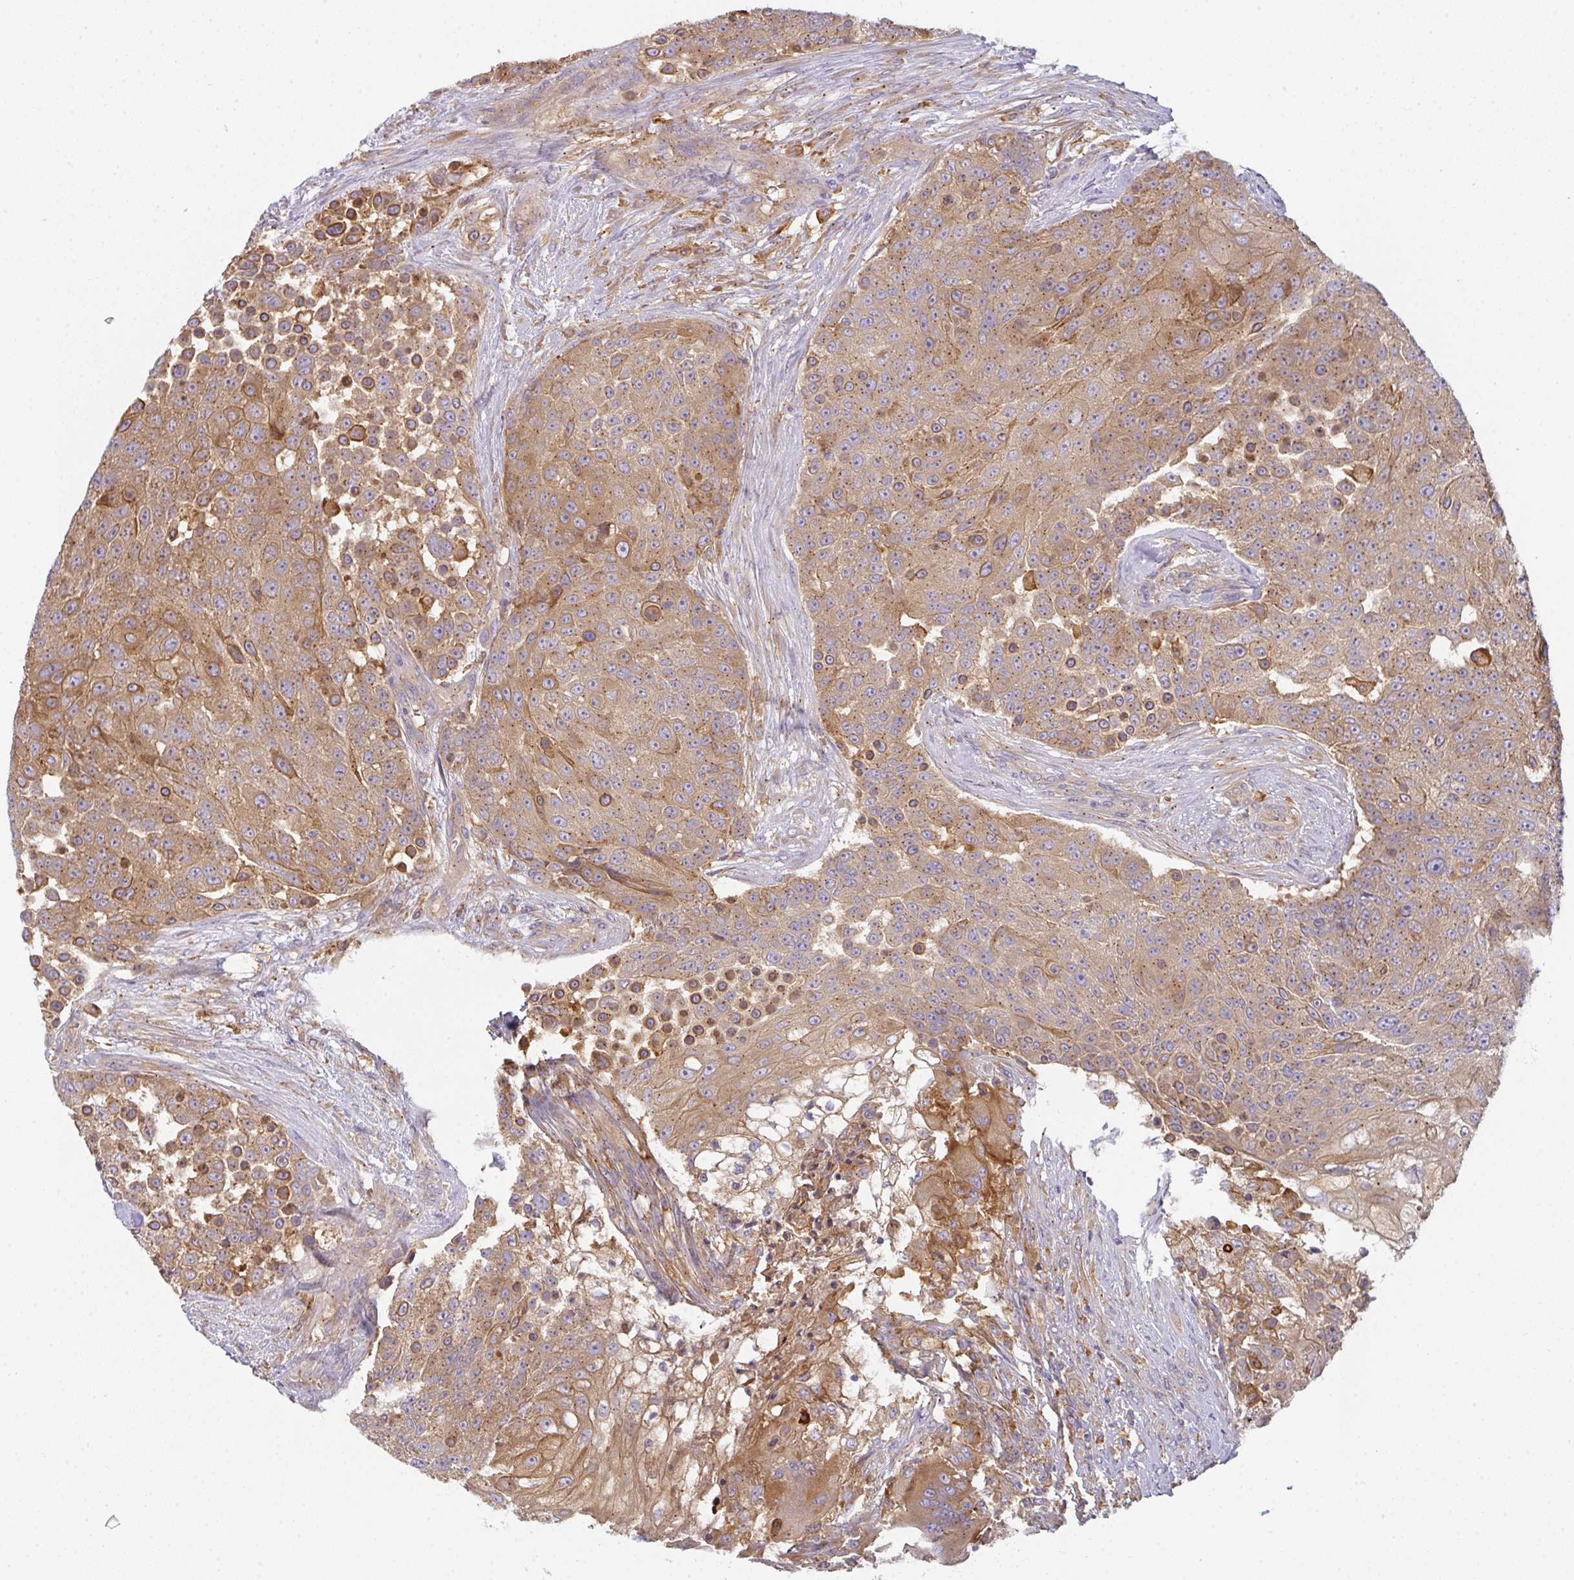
{"staining": {"intensity": "moderate", "quantity": ">75%", "location": "cytoplasmic/membranous"}, "tissue": "urothelial cancer", "cell_type": "Tumor cells", "image_type": "cancer", "snomed": [{"axis": "morphology", "description": "Urothelial carcinoma, High grade"}, {"axis": "topography", "description": "Urinary bladder"}], "caption": "High-magnification brightfield microscopy of urothelial carcinoma (high-grade) stained with DAB (brown) and counterstained with hematoxylin (blue). tumor cells exhibit moderate cytoplasmic/membranous staining is identified in about>75% of cells.", "gene": "SNX5", "patient": {"sex": "female", "age": 63}}